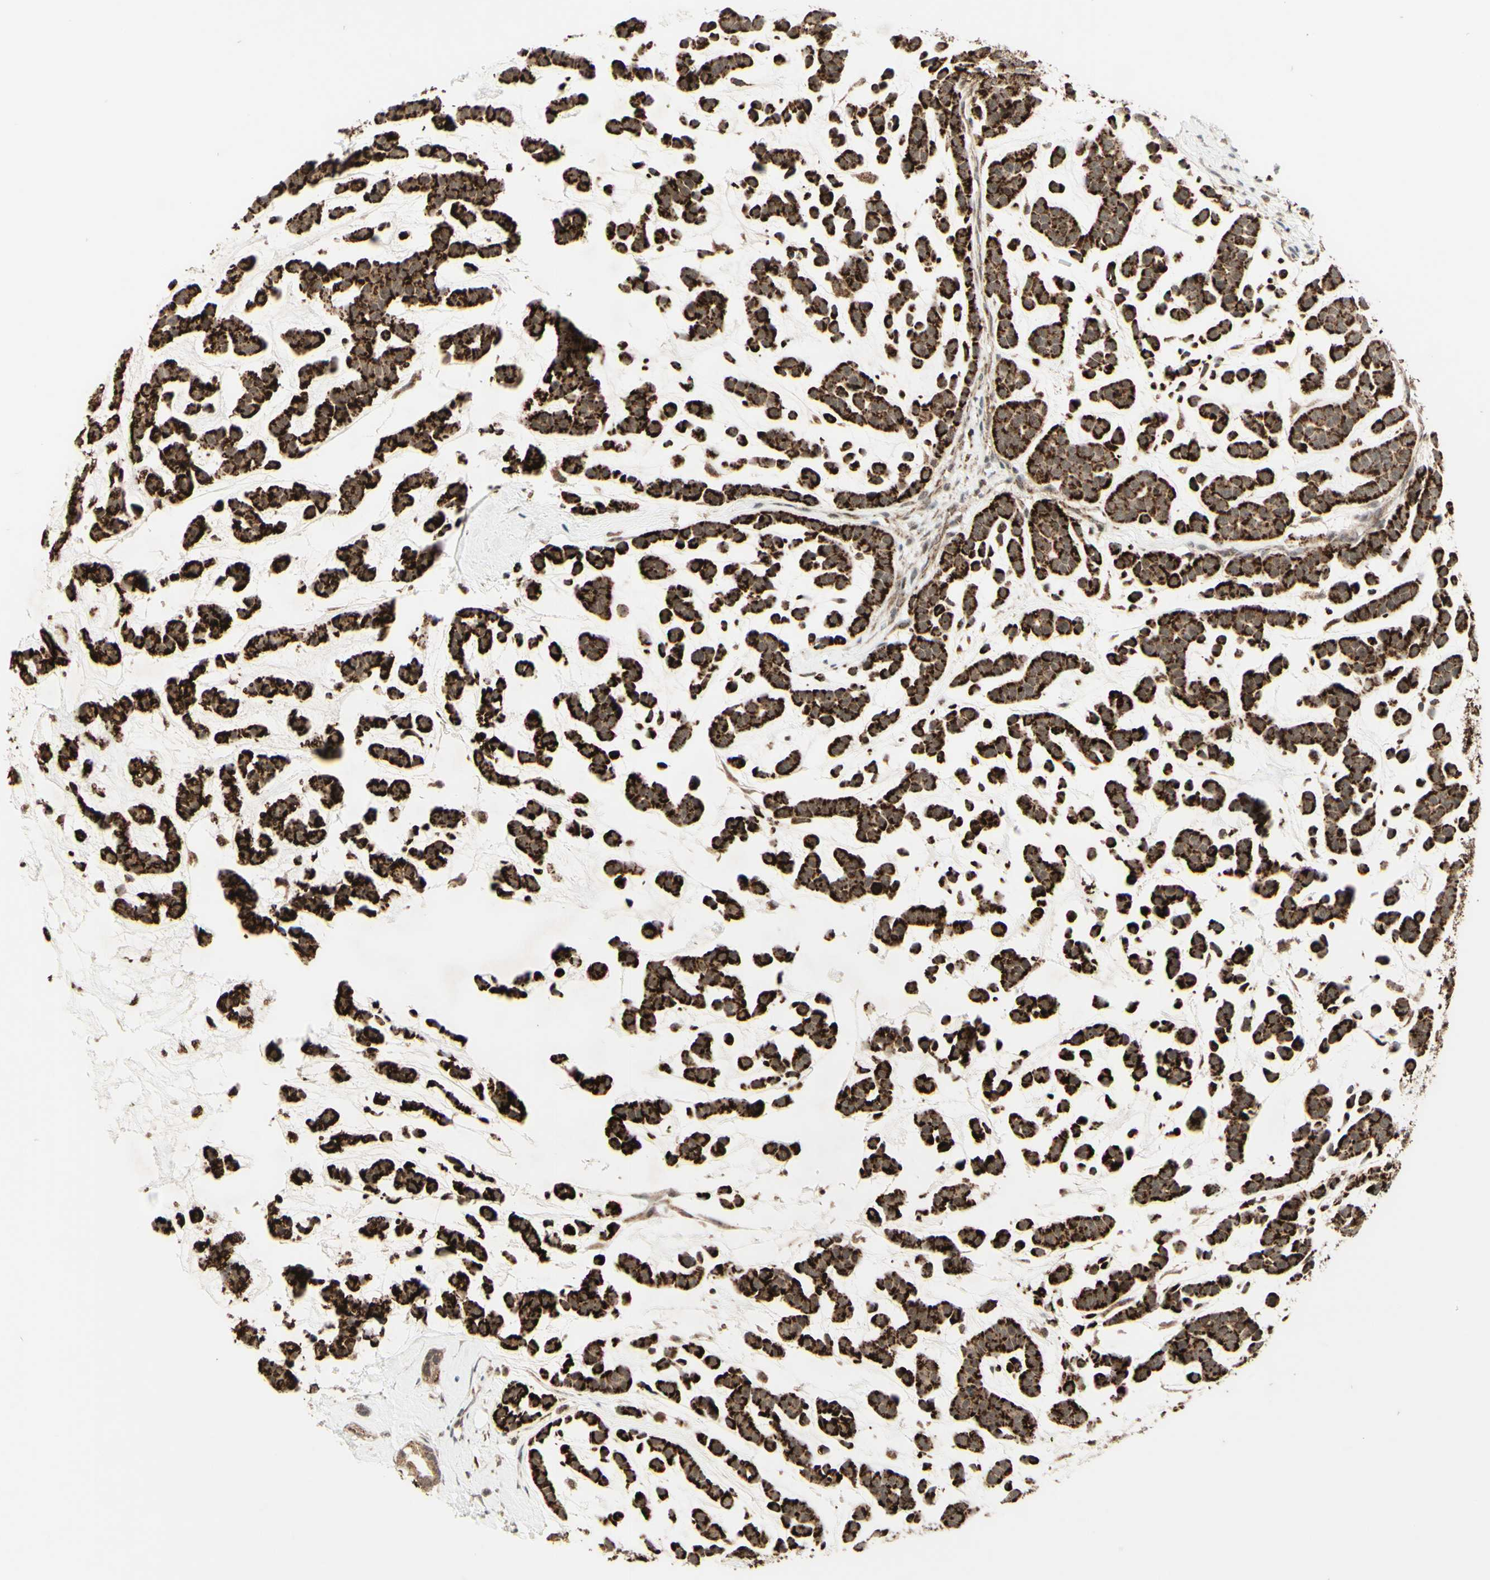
{"staining": {"intensity": "strong", "quantity": ">75%", "location": "cytoplasmic/membranous"}, "tissue": "head and neck cancer", "cell_type": "Tumor cells", "image_type": "cancer", "snomed": [{"axis": "morphology", "description": "Adenocarcinoma, NOS"}, {"axis": "morphology", "description": "Adenoma, NOS"}, {"axis": "topography", "description": "Head-Neck"}], "caption": "Head and neck adenocarcinoma stained with DAB (3,3'-diaminobenzidine) IHC displays high levels of strong cytoplasmic/membranous staining in about >75% of tumor cells.", "gene": "DHRS3", "patient": {"sex": "female", "age": 55}}